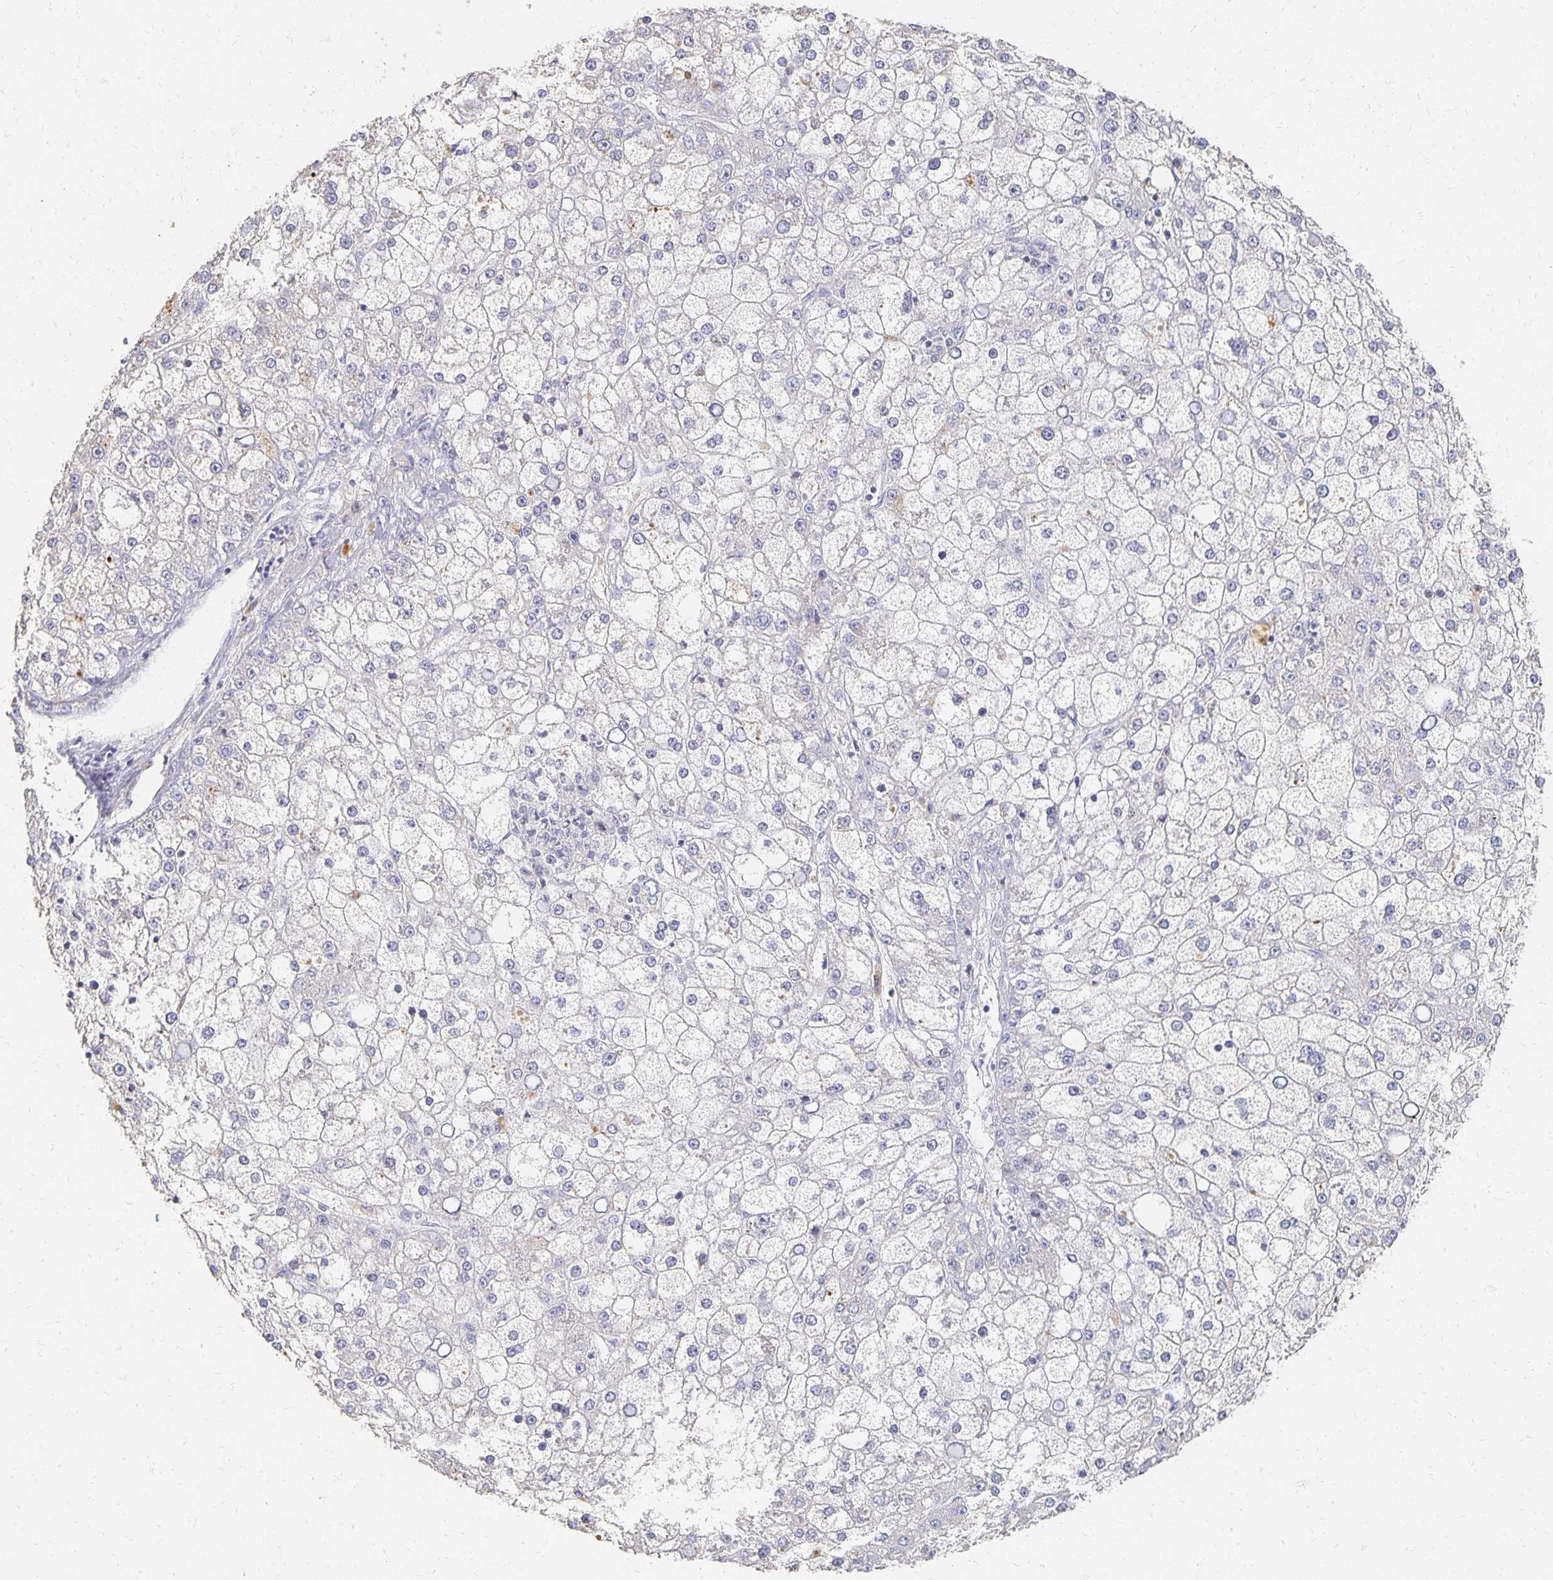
{"staining": {"intensity": "negative", "quantity": "none", "location": "none"}, "tissue": "liver cancer", "cell_type": "Tumor cells", "image_type": "cancer", "snomed": [{"axis": "morphology", "description": "Carcinoma, Hepatocellular, NOS"}, {"axis": "topography", "description": "Liver"}], "caption": "DAB (3,3'-diaminobenzidine) immunohistochemical staining of liver cancer shows no significant expression in tumor cells.", "gene": "CST6", "patient": {"sex": "male", "age": 67}}